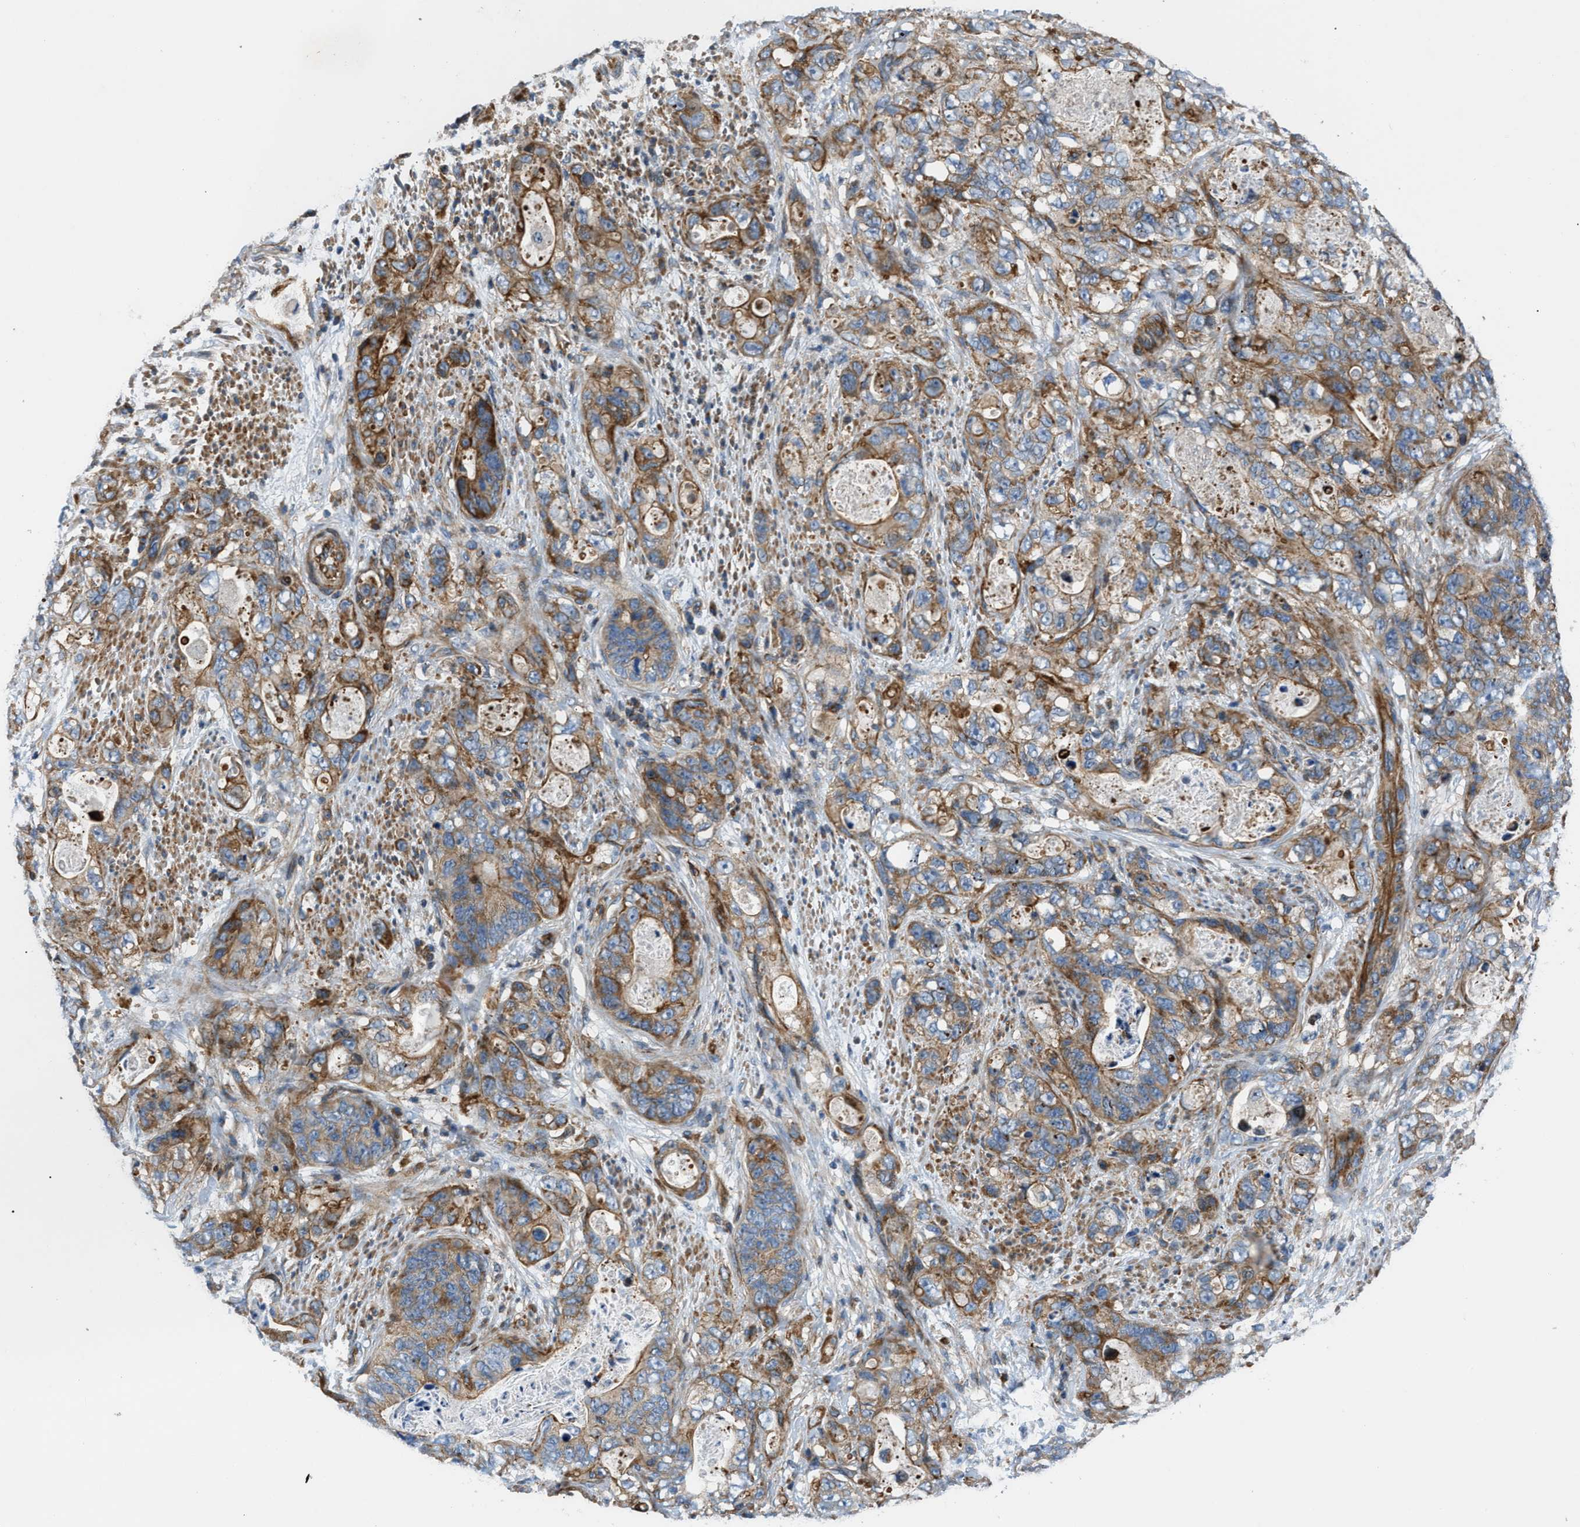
{"staining": {"intensity": "moderate", "quantity": ">75%", "location": "cytoplasmic/membranous"}, "tissue": "stomach cancer", "cell_type": "Tumor cells", "image_type": "cancer", "snomed": [{"axis": "morphology", "description": "Adenocarcinoma, NOS"}, {"axis": "topography", "description": "Stomach"}], "caption": "High-power microscopy captured an immunohistochemistry image of stomach cancer (adenocarcinoma), revealing moderate cytoplasmic/membranous positivity in about >75% of tumor cells.", "gene": "DHODH", "patient": {"sex": "female", "age": 89}}